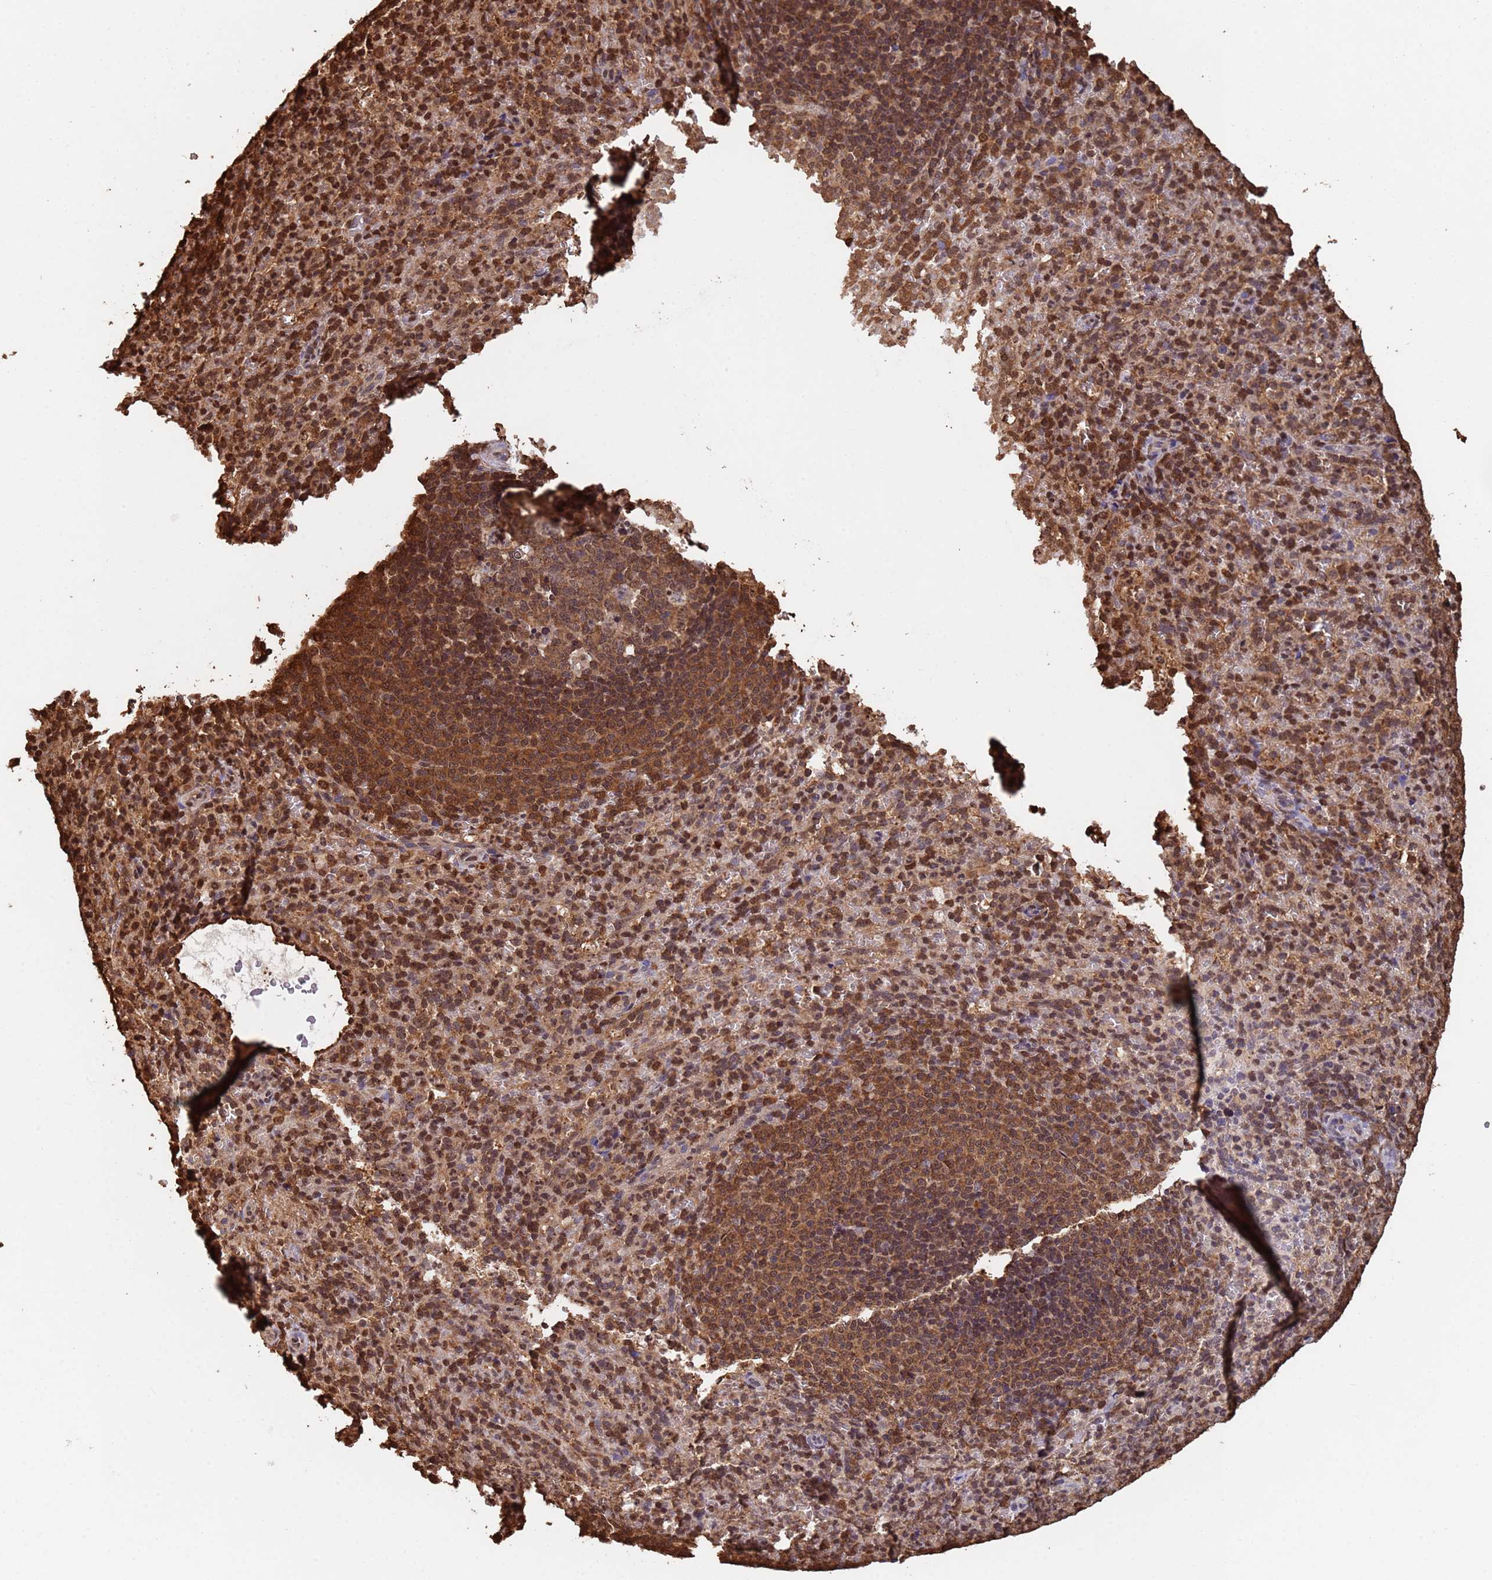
{"staining": {"intensity": "moderate", "quantity": "25%-75%", "location": "cytoplasmic/membranous,nuclear"}, "tissue": "spleen", "cell_type": "Cells in red pulp", "image_type": "normal", "snomed": [{"axis": "morphology", "description": "Normal tissue, NOS"}, {"axis": "topography", "description": "Spleen"}], "caption": "Brown immunohistochemical staining in normal spleen shows moderate cytoplasmic/membranous,nuclear staining in approximately 25%-75% of cells in red pulp.", "gene": "SUMO2", "patient": {"sex": "female", "age": 21}}